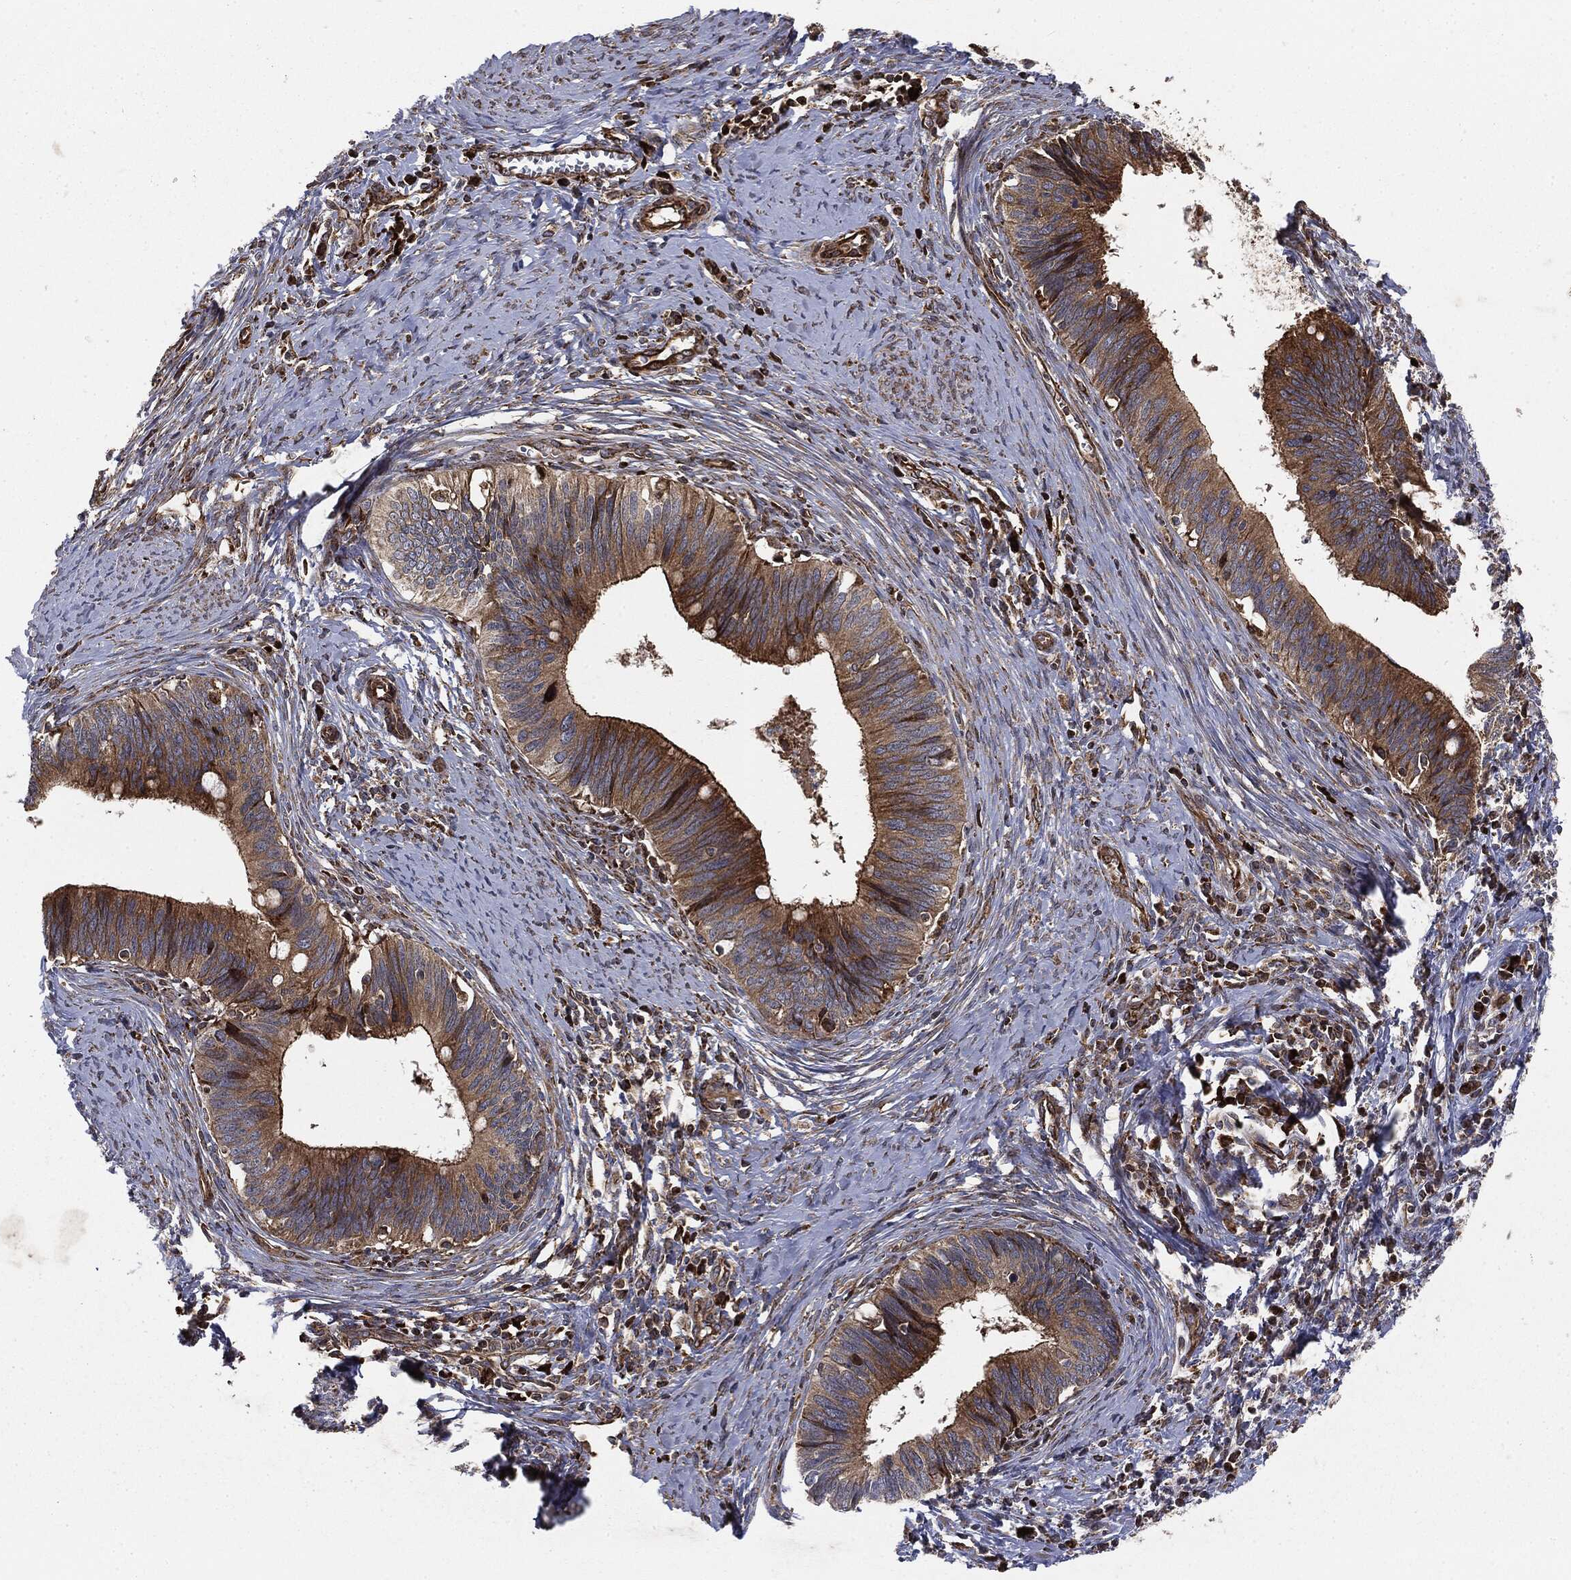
{"staining": {"intensity": "strong", "quantity": ">75%", "location": "cytoplasmic/membranous"}, "tissue": "cervical cancer", "cell_type": "Tumor cells", "image_type": "cancer", "snomed": [{"axis": "morphology", "description": "Adenocarcinoma, NOS"}, {"axis": "topography", "description": "Cervix"}], "caption": "Cervical cancer tissue shows strong cytoplasmic/membranous expression in approximately >75% of tumor cells", "gene": "CYLD", "patient": {"sex": "female", "age": 42}}